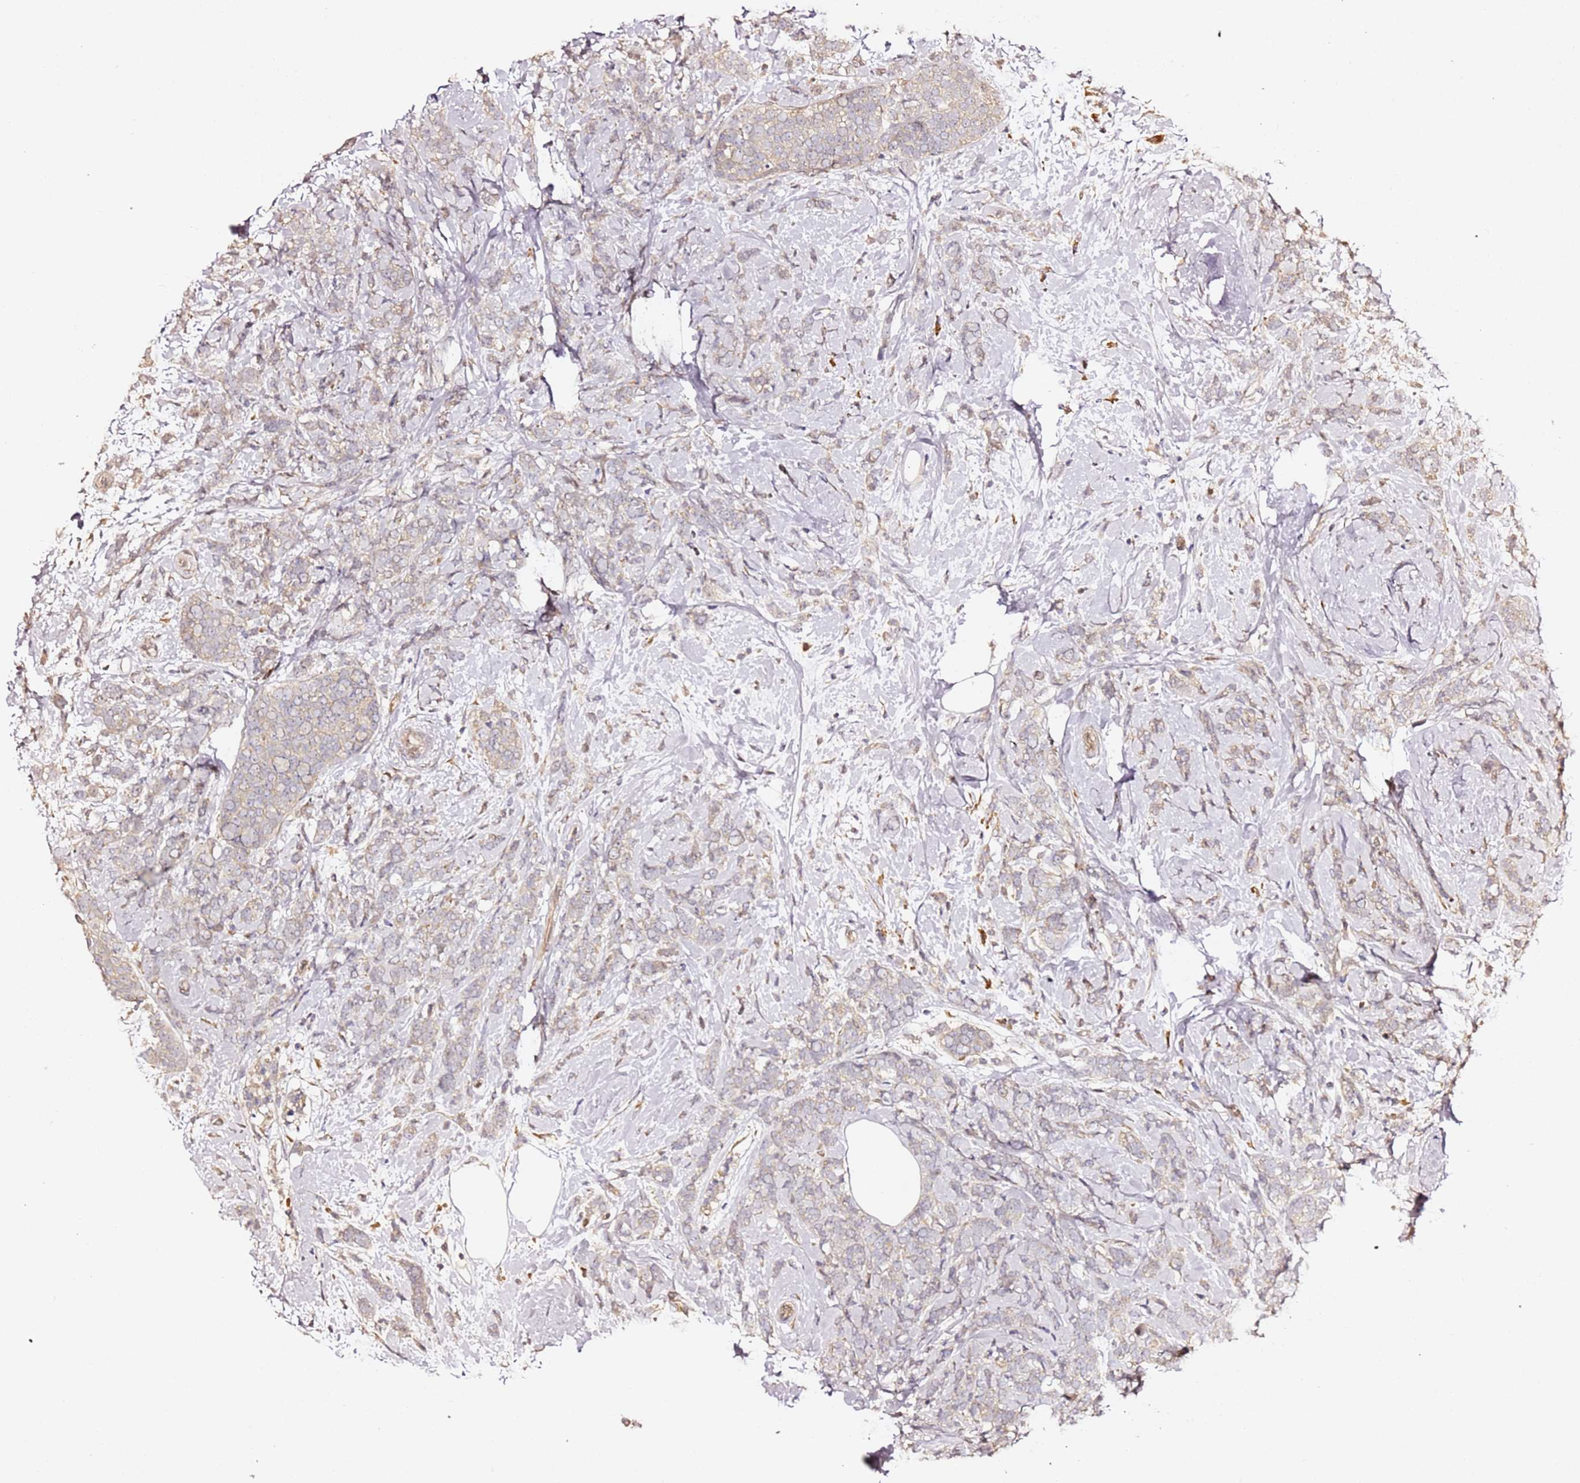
{"staining": {"intensity": "negative", "quantity": "none", "location": "none"}, "tissue": "breast cancer", "cell_type": "Tumor cells", "image_type": "cancer", "snomed": [{"axis": "morphology", "description": "Lobular carcinoma"}, {"axis": "topography", "description": "Breast"}], "caption": "Immunohistochemical staining of breast cancer displays no significant positivity in tumor cells.", "gene": "HSD17B7", "patient": {"sex": "female", "age": 58}}